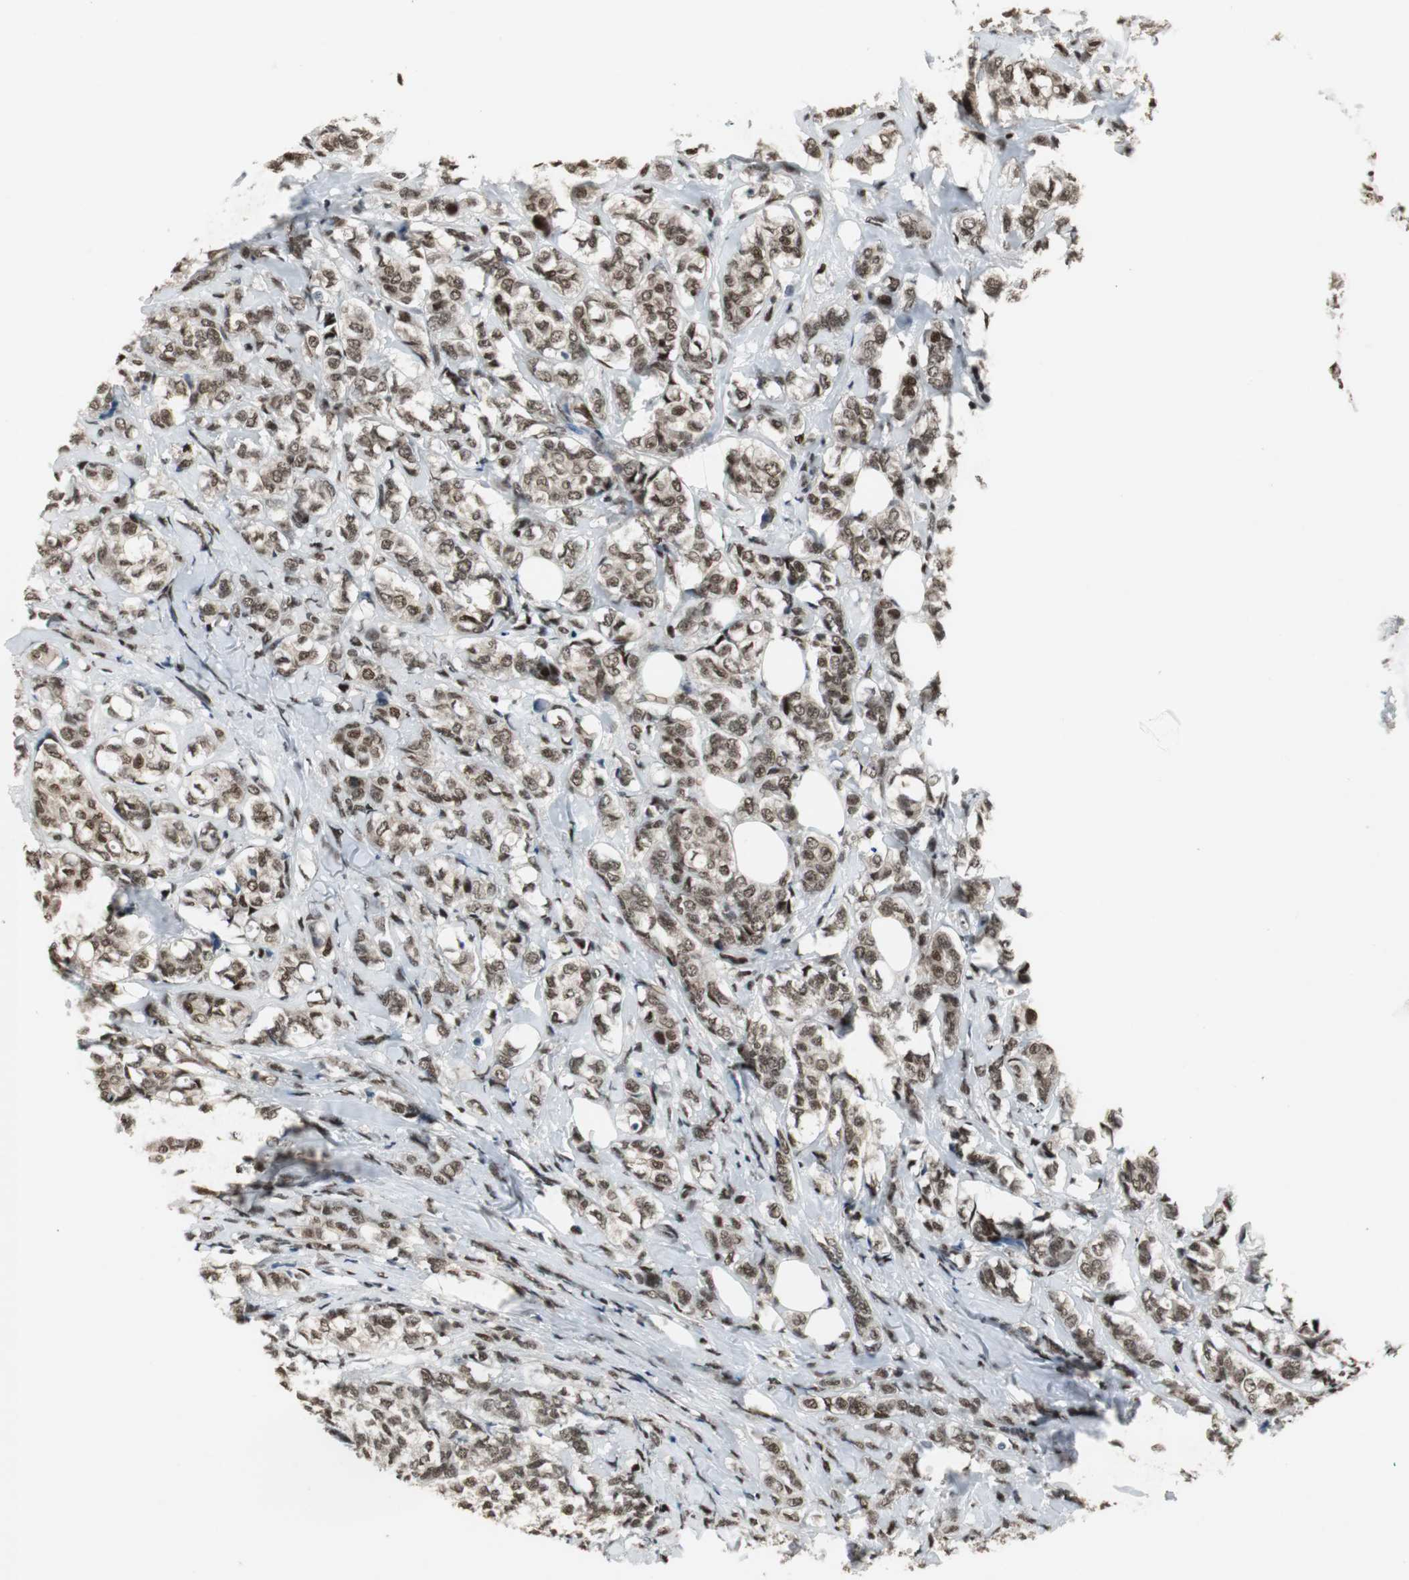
{"staining": {"intensity": "moderate", "quantity": ">75%", "location": "cytoplasmic/membranous,nuclear"}, "tissue": "breast cancer", "cell_type": "Tumor cells", "image_type": "cancer", "snomed": [{"axis": "morphology", "description": "Lobular carcinoma"}, {"axis": "topography", "description": "Breast"}], "caption": "About >75% of tumor cells in lobular carcinoma (breast) exhibit moderate cytoplasmic/membranous and nuclear protein expression as visualized by brown immunohistochemical staining.", "gene": "TAF5", "patient": {"sex": "female", "age": 60}}